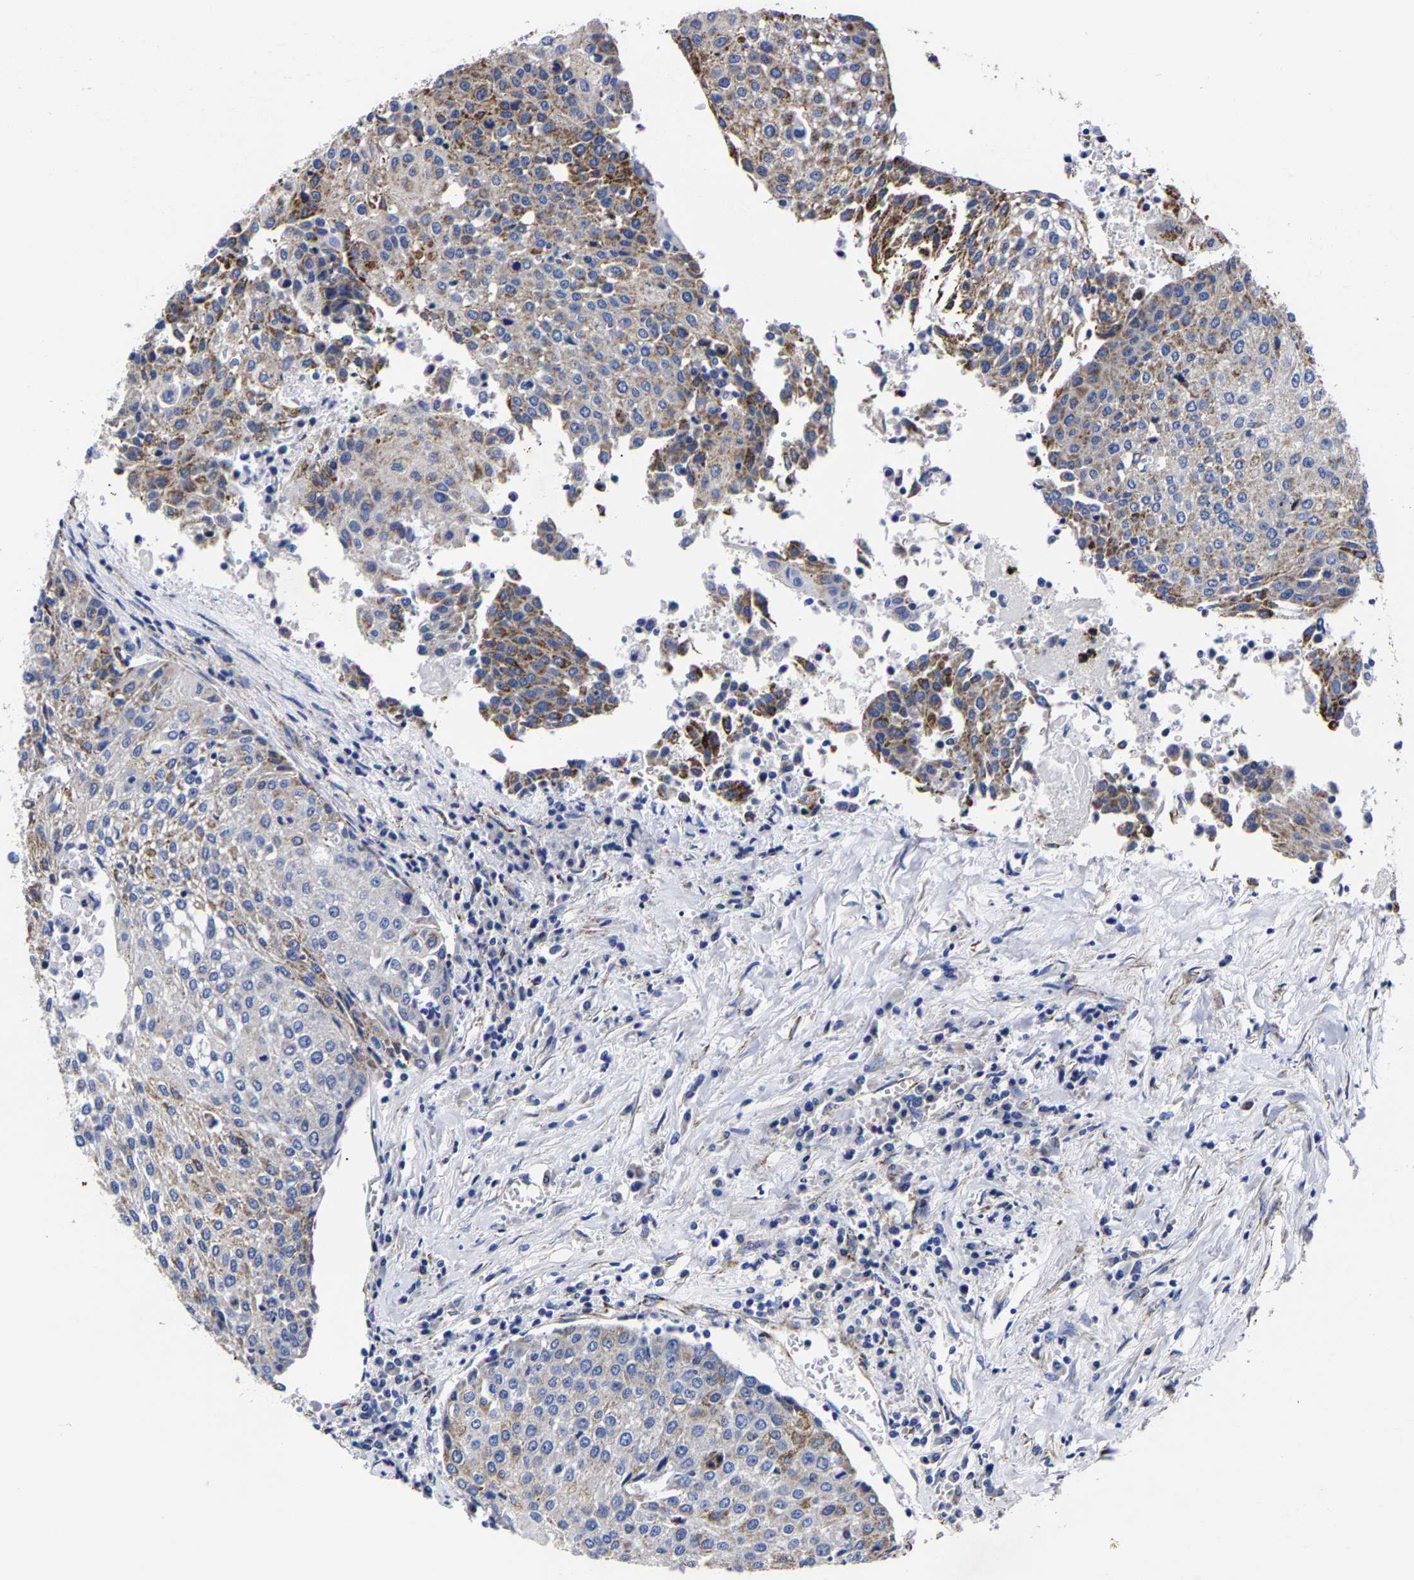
{"staining": {"intensity": "moderate", "quantity": "25%-75%", "location": "cytoplasmic/membranous"}, "tissue": "urothelial cancer", "cell_type": "Tumor cells", "image_type": "cancer", "snomed": [{"axis": "morphology", "description": "Urothelial carcinoma, High grade"}, {"axis": "topography", "description": "Urinary bladder"}], "caption": "This photomicrograph exhibits IHC staining of high-grade urothelial carcinoma, with medium moderate cytoplasmic/membranous expression in about 25%-75% of tumor cells.", "gene": "AASS", "patient": {"sex": "female", "age": 85}}